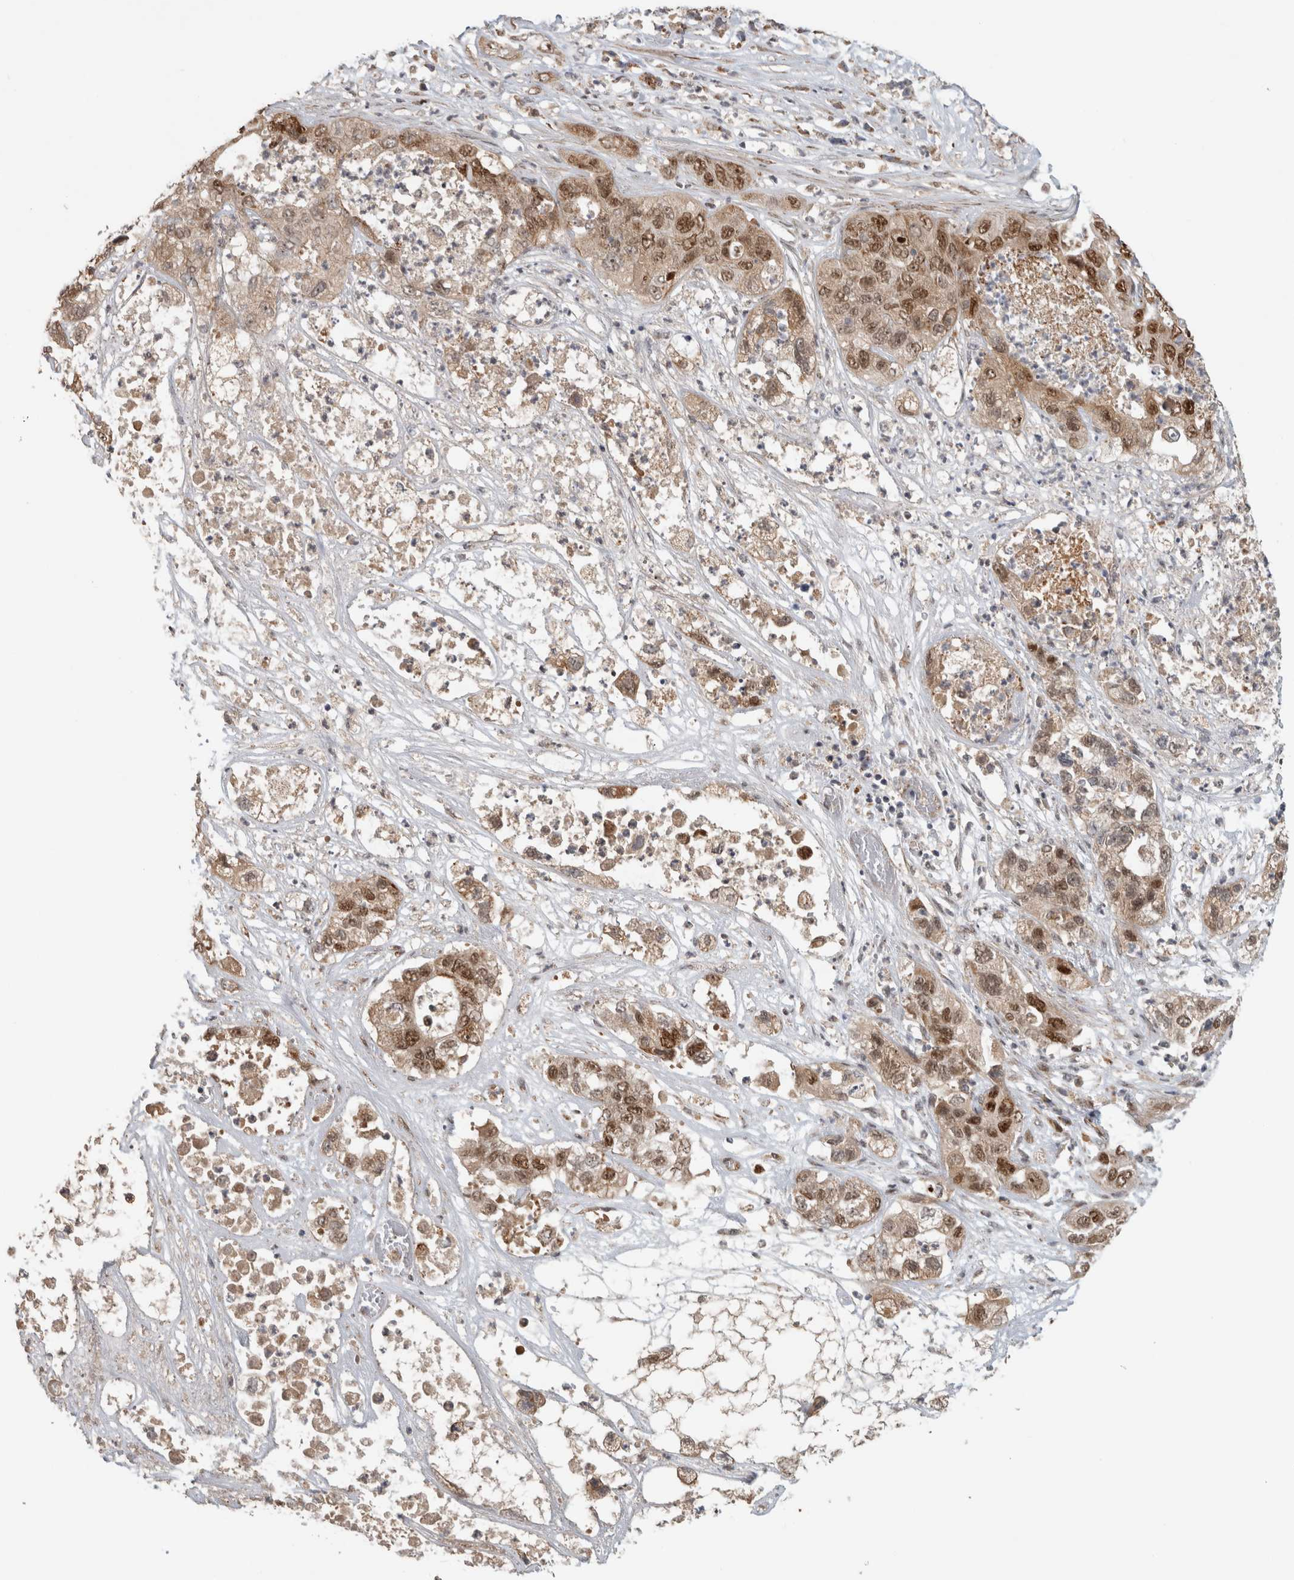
{"staining": {"intensity": "strong", "quantity": "25%-75%", "location": "cytoplasmic/membranous,nuclear"}, "tissue": "pancreatic cancer", "cell_type": "Tumor cells", "image_type": "cancer", "snomed": [{"axis": "morphology", "description": "Adenocarcinoma, NOS"}, {"axis": "topography", "description": "Pancreas"}], "caption": "Protein expression analysis of adenocarcinoma (pancreatic) displays strong cytoplasmic/membranous and nuclear staining in approximately 25%-75% of tumor cells. The protein is stained brown, and the nuclei are stained in blue (DAB IHC with brightfield microscopy, high magnification).", "gene": "INSRR", "patient": {"sex": "female", "age": 78}}